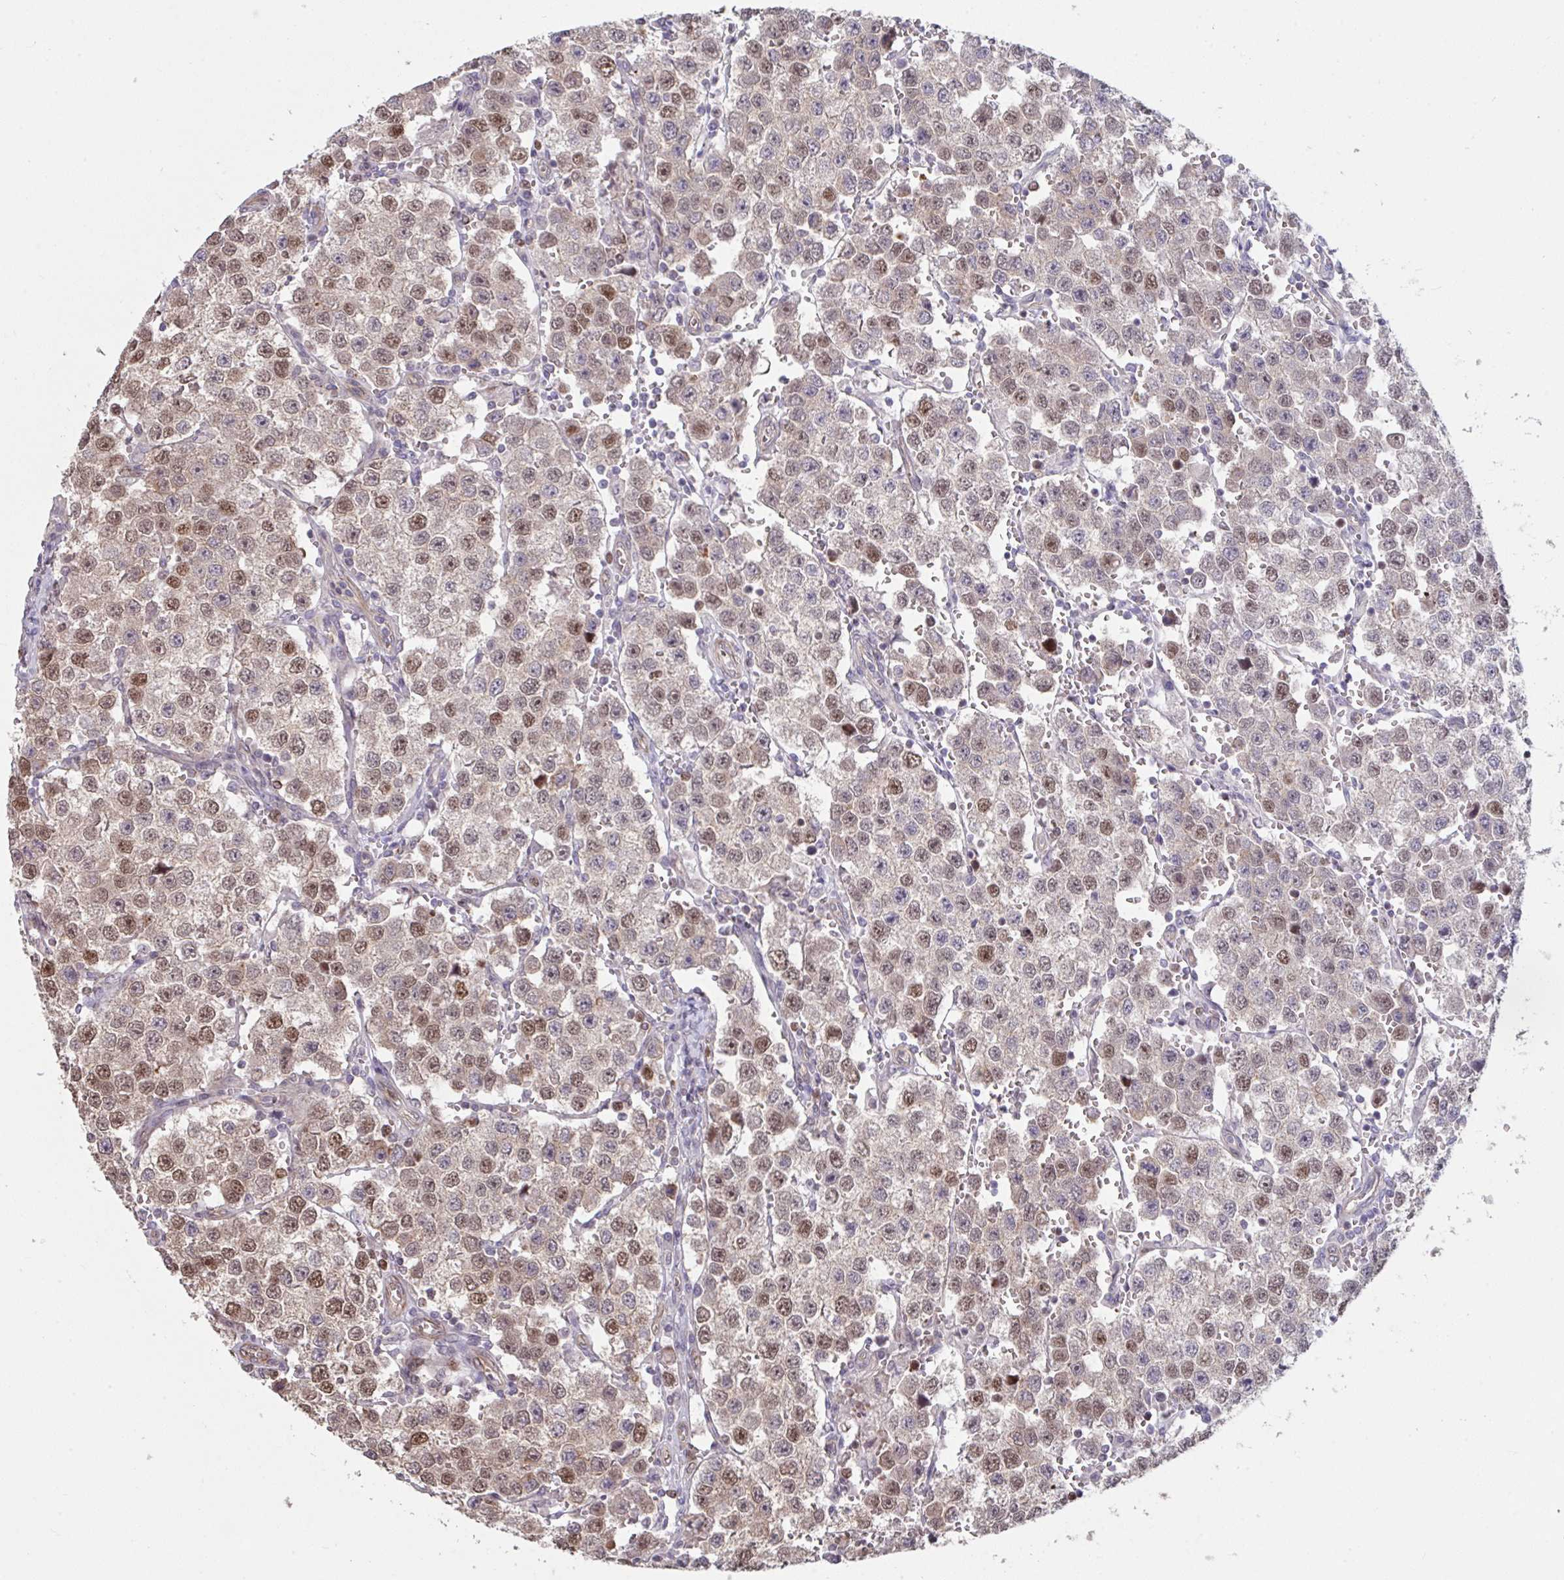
{"staining": {"intensity": "moderate", "quantity": "25%-75%", "location": "nuclear"}, "tissue": "testis cancer", "cell_type": "Tumor cells", "image_type": "cancer", "snomed": [{"axis": "morphology", "description": "Seminoma, NOS"}, {"axis": "topography", "description": "Testis"}], "caption": "Protein staining of testis cancer (seminoma) tissue exhibits moderate nuclear positivity in about 25%-75% of tumor cells. The protein is shown in brown color, while the nuclei are stained blue.", "gene": "IPO5", "patient": {"sex": "male", "age": 37}}